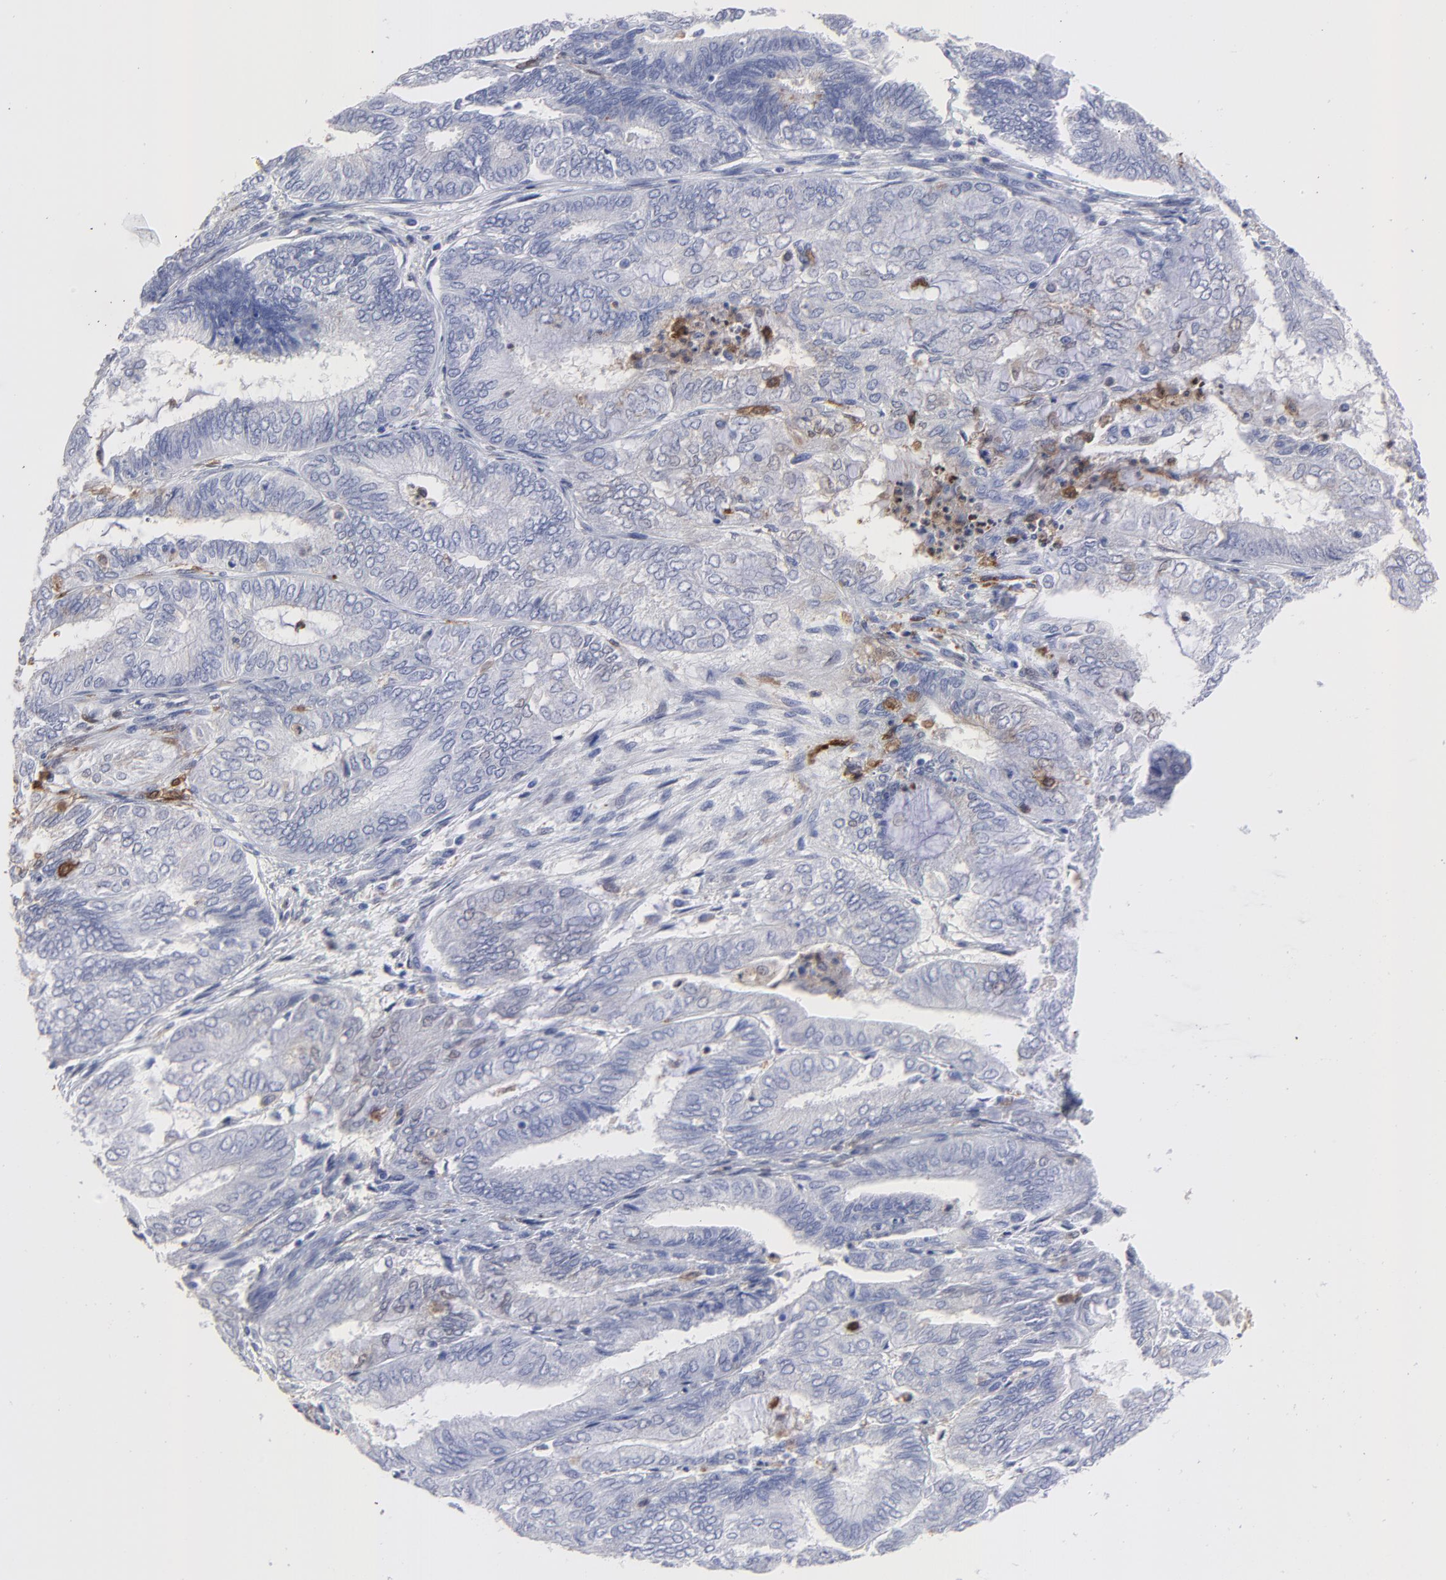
{"staining": {"intensity": "negative", "quantity": "none", "location": "none"}, "tissue": "endometrial cancer", "cell_type": "Tumor cells", "image_type": "cancer", "snomed": [{"axis": "morphology", "description": "Adenocarcinoma, NOS"}, {"axis": "topography", "description": "Endometrium"}], "caption": "Tumor cells show no significant protein staining in adenocarcinoma (endometrial).", "gene": "SMARCA1", "patient": {"sex": "female", "age": 59}}